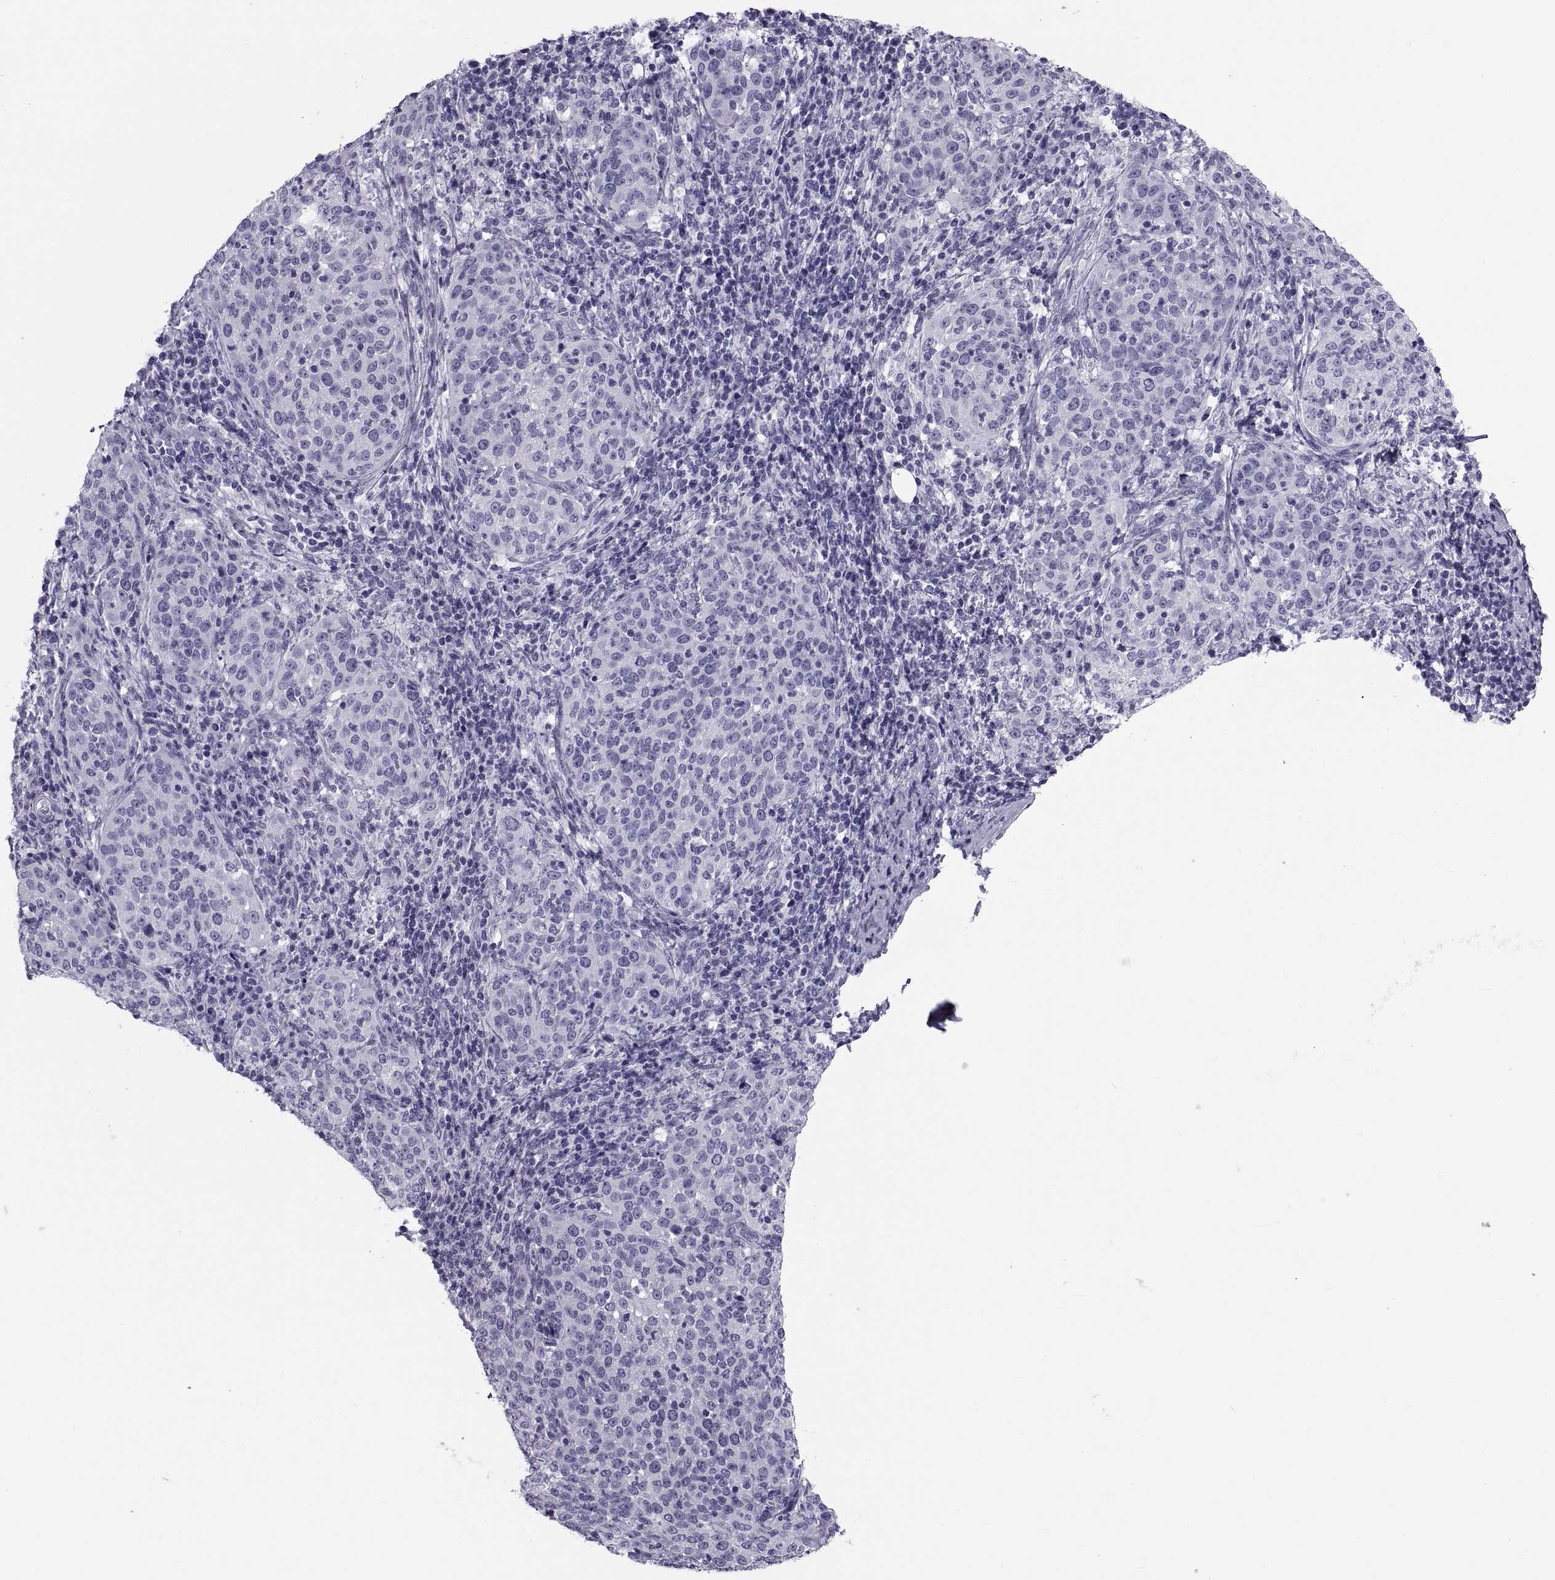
{"staining": {"intensity": "negative", "quantity": "none", "location": "none"}, "tissue": "cervical cancer", "cell_type": "Tumor cells", "image_type": "cancer", "snomed": [{"axis": "morphology", "description": "Squamous cell carcinoma, NOS"}, {"axis": "topography", "description": "Cervix"}], "caption": "IHC micrograph of human cervical squamous cell carcinoma stained for a protein (brown), which shows no positivity in tumor cells. (Stains: DAB immunohistochemistry with hematoxylin counter stain, Microscopy: brightfield microscopy at high magnification).", "gene": "DEFB129", "patient": {"sex": "female", "age": 51}}